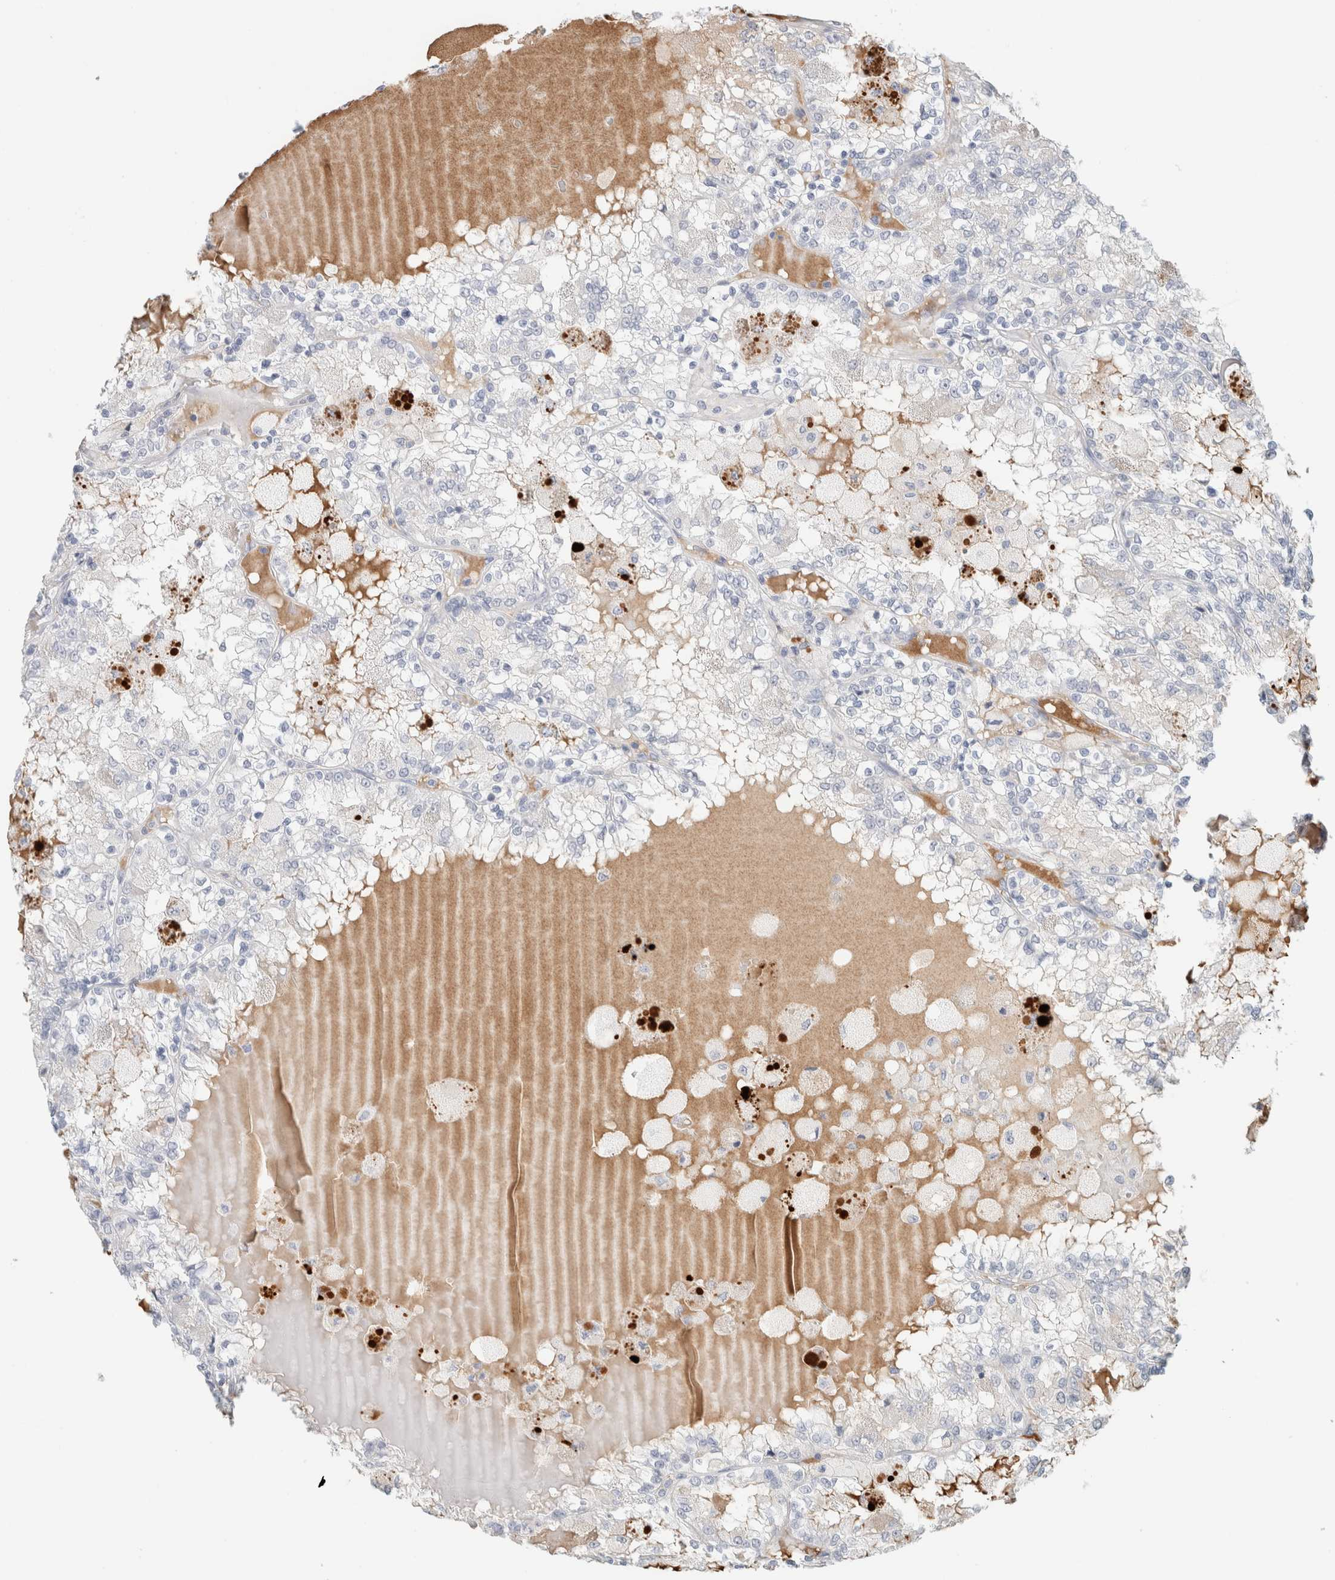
{"staining": {"intensity": "negative", "quantity": "none", "location": "none"}, "tissue": "renal cancer", "cell_type": "Tumor cells", "image_type": "cancer", "snomed": [{"axis": "morphology", "description": "Adenocarcinoma, NOS"}, {"axis": "topography", "description": "Kidney"}], "caption": "Tumor cells are negative for protein expression in human renal cancer.", "gene": "IL6", "patient": {"sex": "female", "age": 56}}